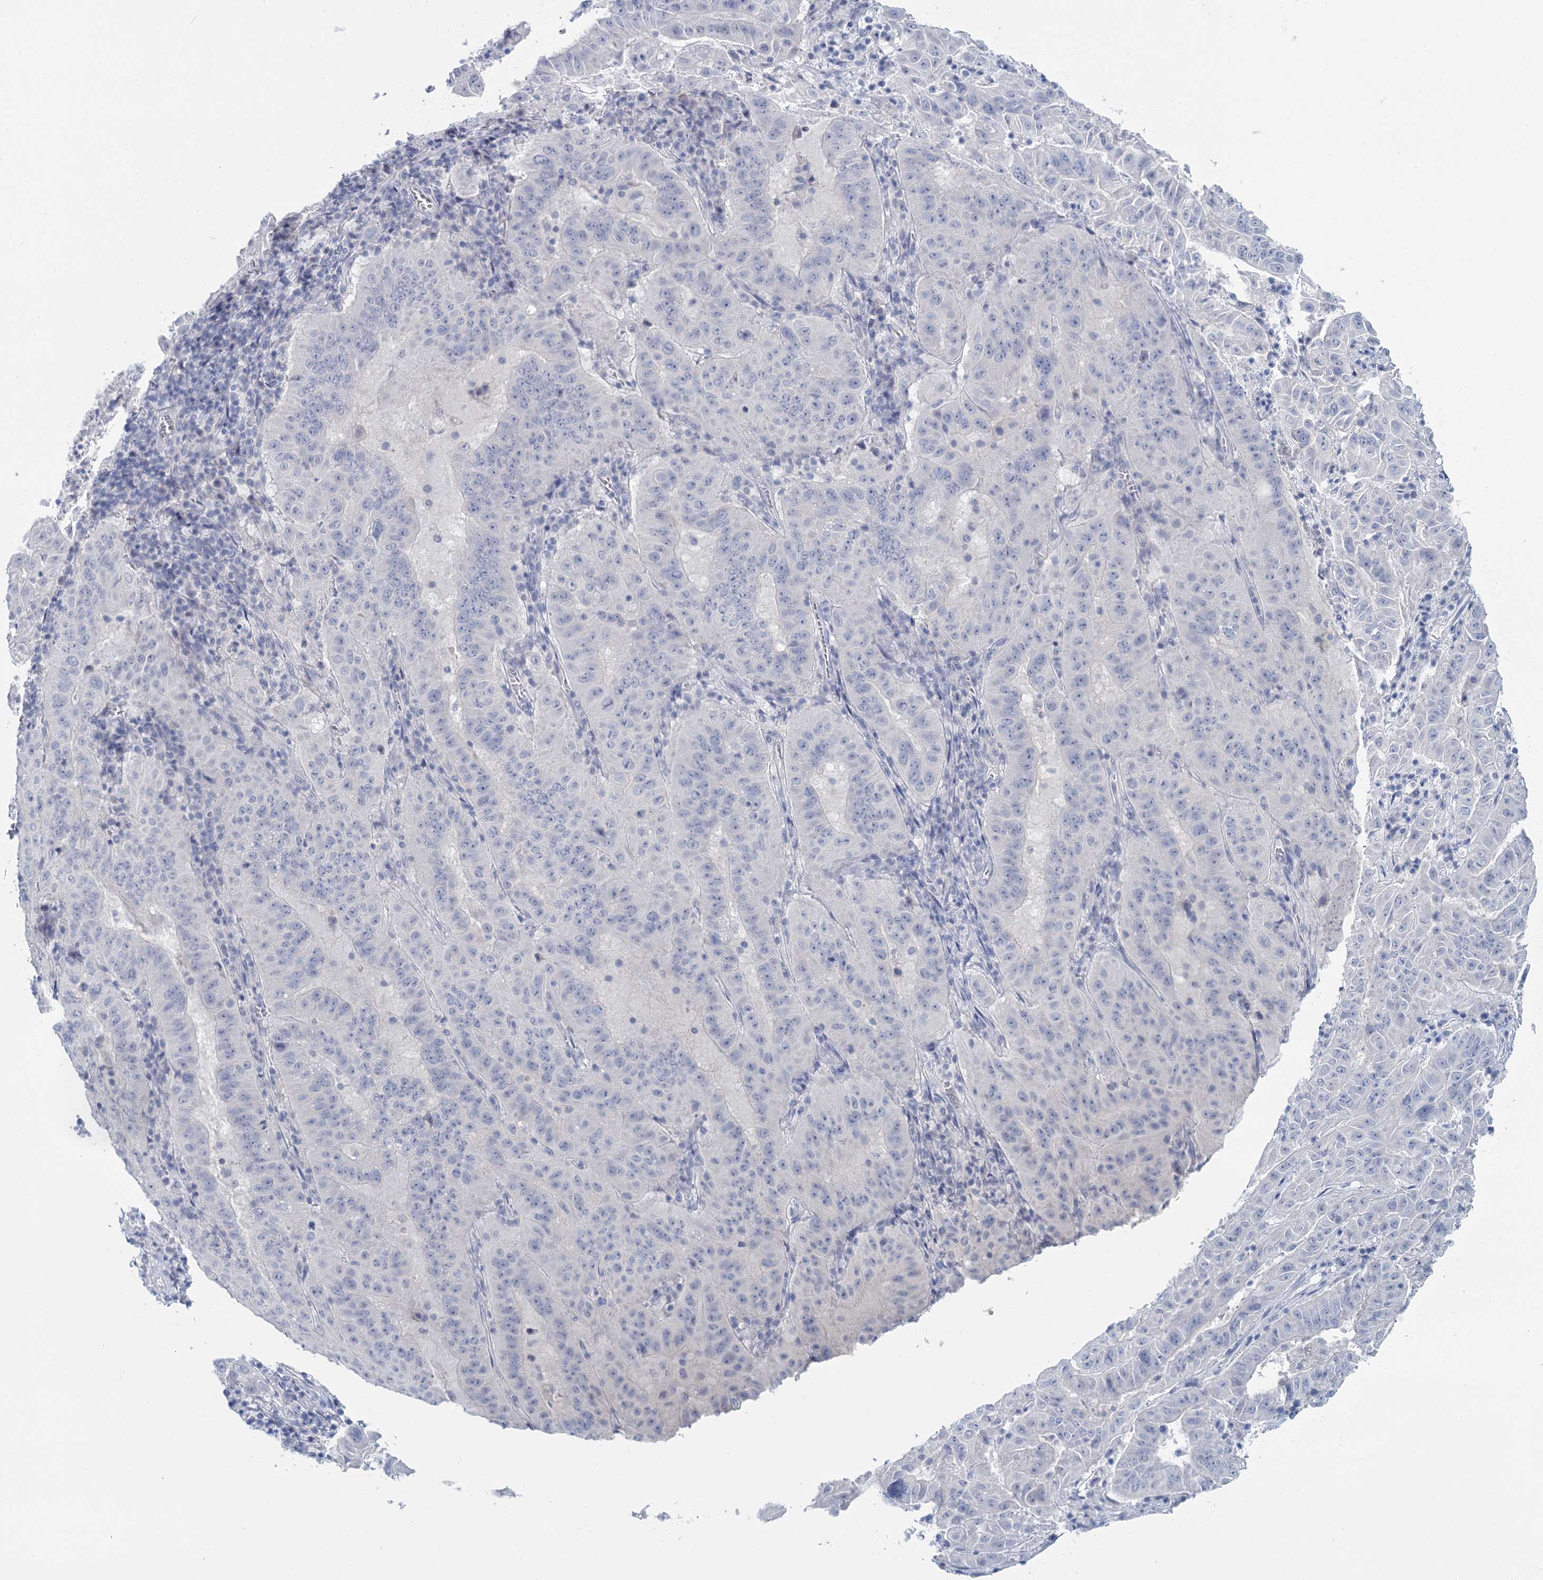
{"staining": {"intensity": "negative", "quantity": "none", "location": "none"}, "tissue": "pancreatic cancer", "cell_type": "Tumor cells", "image_type": "cancer", "snomed": [{"axis": "morphology", "description": "Adenocarcinoma, NOS"}, {"axis": "topography", "description": "Pancreas"}], "caption": "A photomicrograph of adenocarcinoma (pancreatic) stained for a protein shows no brown staining in tumor cells.", "gene": "CHGA", "patient": {"sex": "male", "age": 63}}